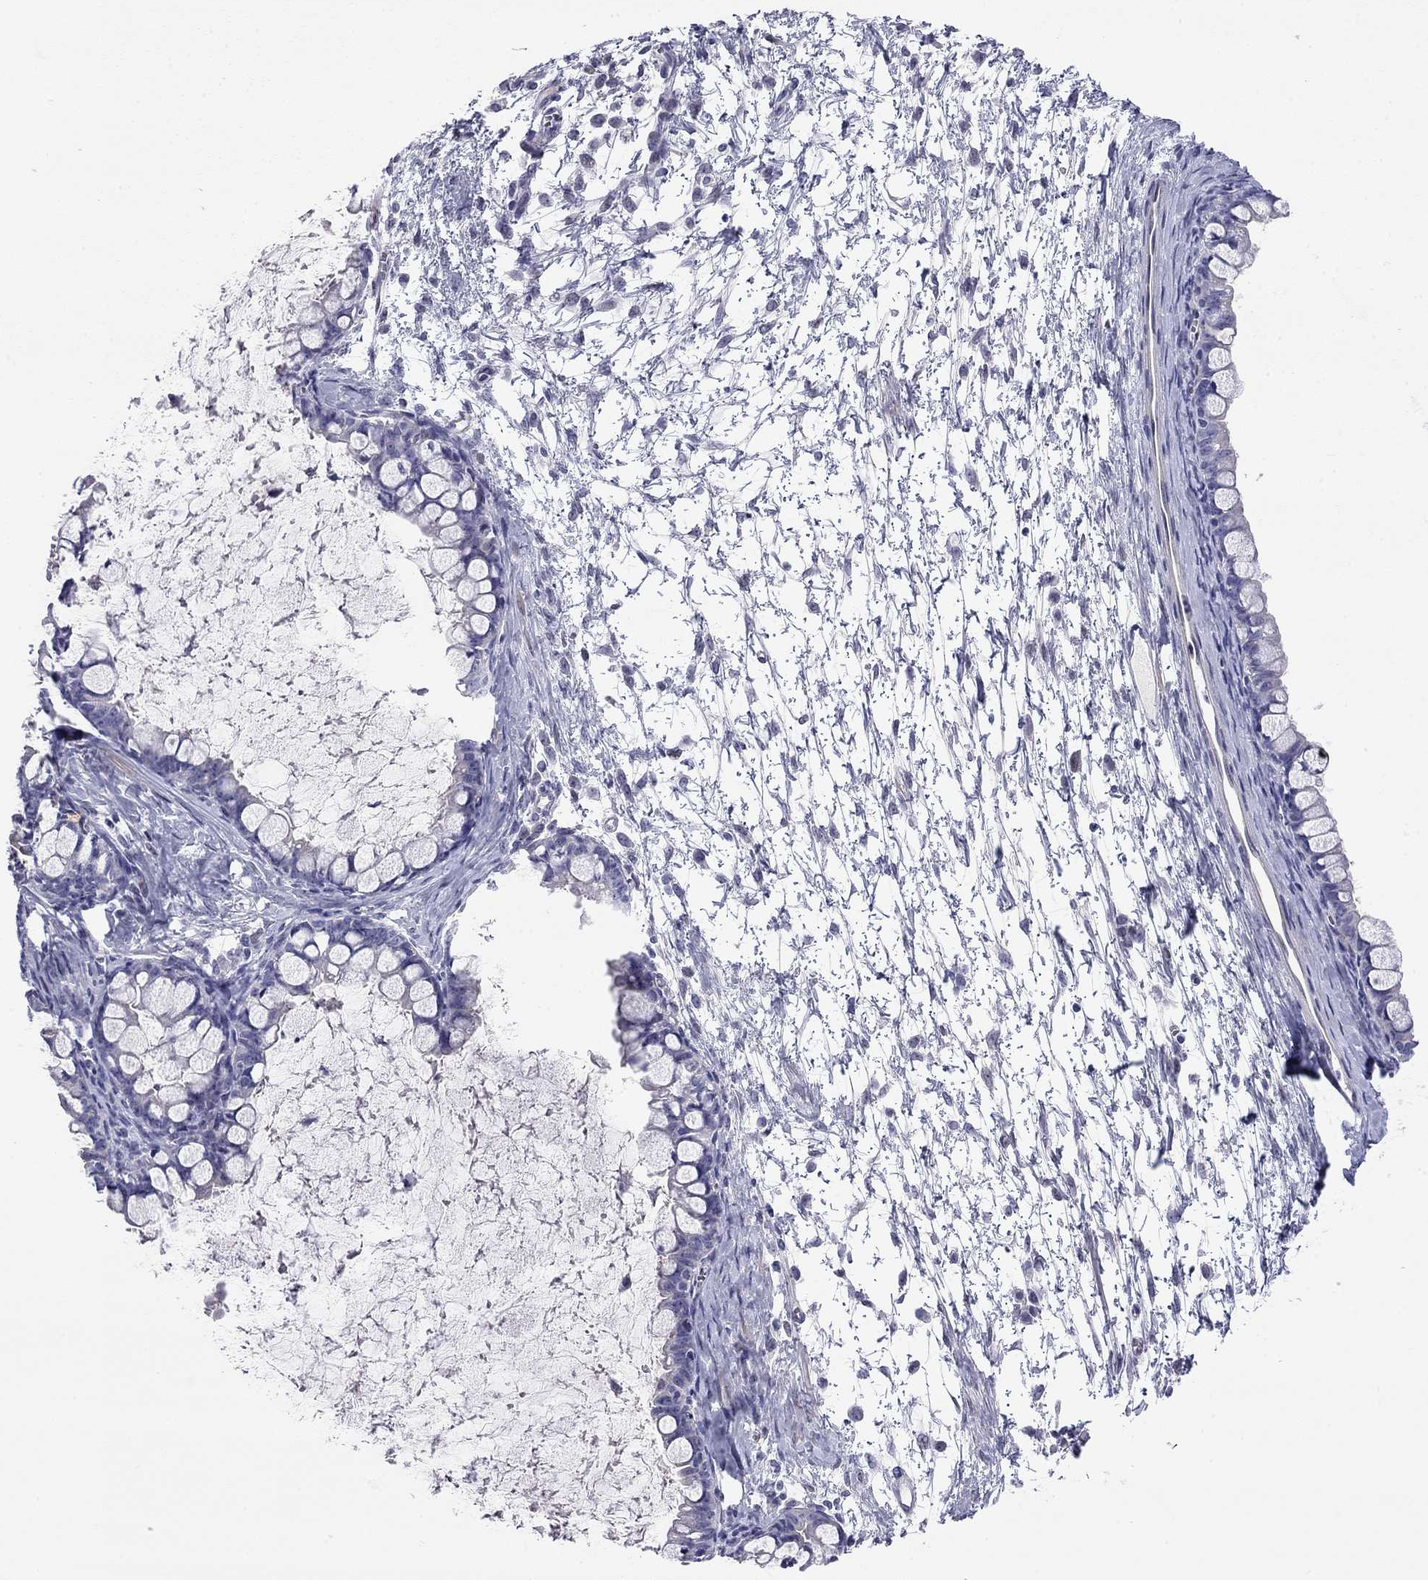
{"staining": {"intensity": "negative", "quantity": "none", "location": "none"}, "tissue": "ovarian cancer", "cell_type": "Tumor cells", "image_type": "cancer", "snomed": [{"axis": "morphology", "description": "Cystadenocarcinoma, mucinous, NOS"}, {"axis": "topography", "description": "Ovary"}], "caption": "Immunohistochemistry histopathology image of neoplastic tissue: mucinous cystadenocarcinoma (ovarian) stained with DAB exhibits no significant protein positivity in tumor cells.", "gene": "CMYA5", "patient": {"sex": "female", "age": 63}}